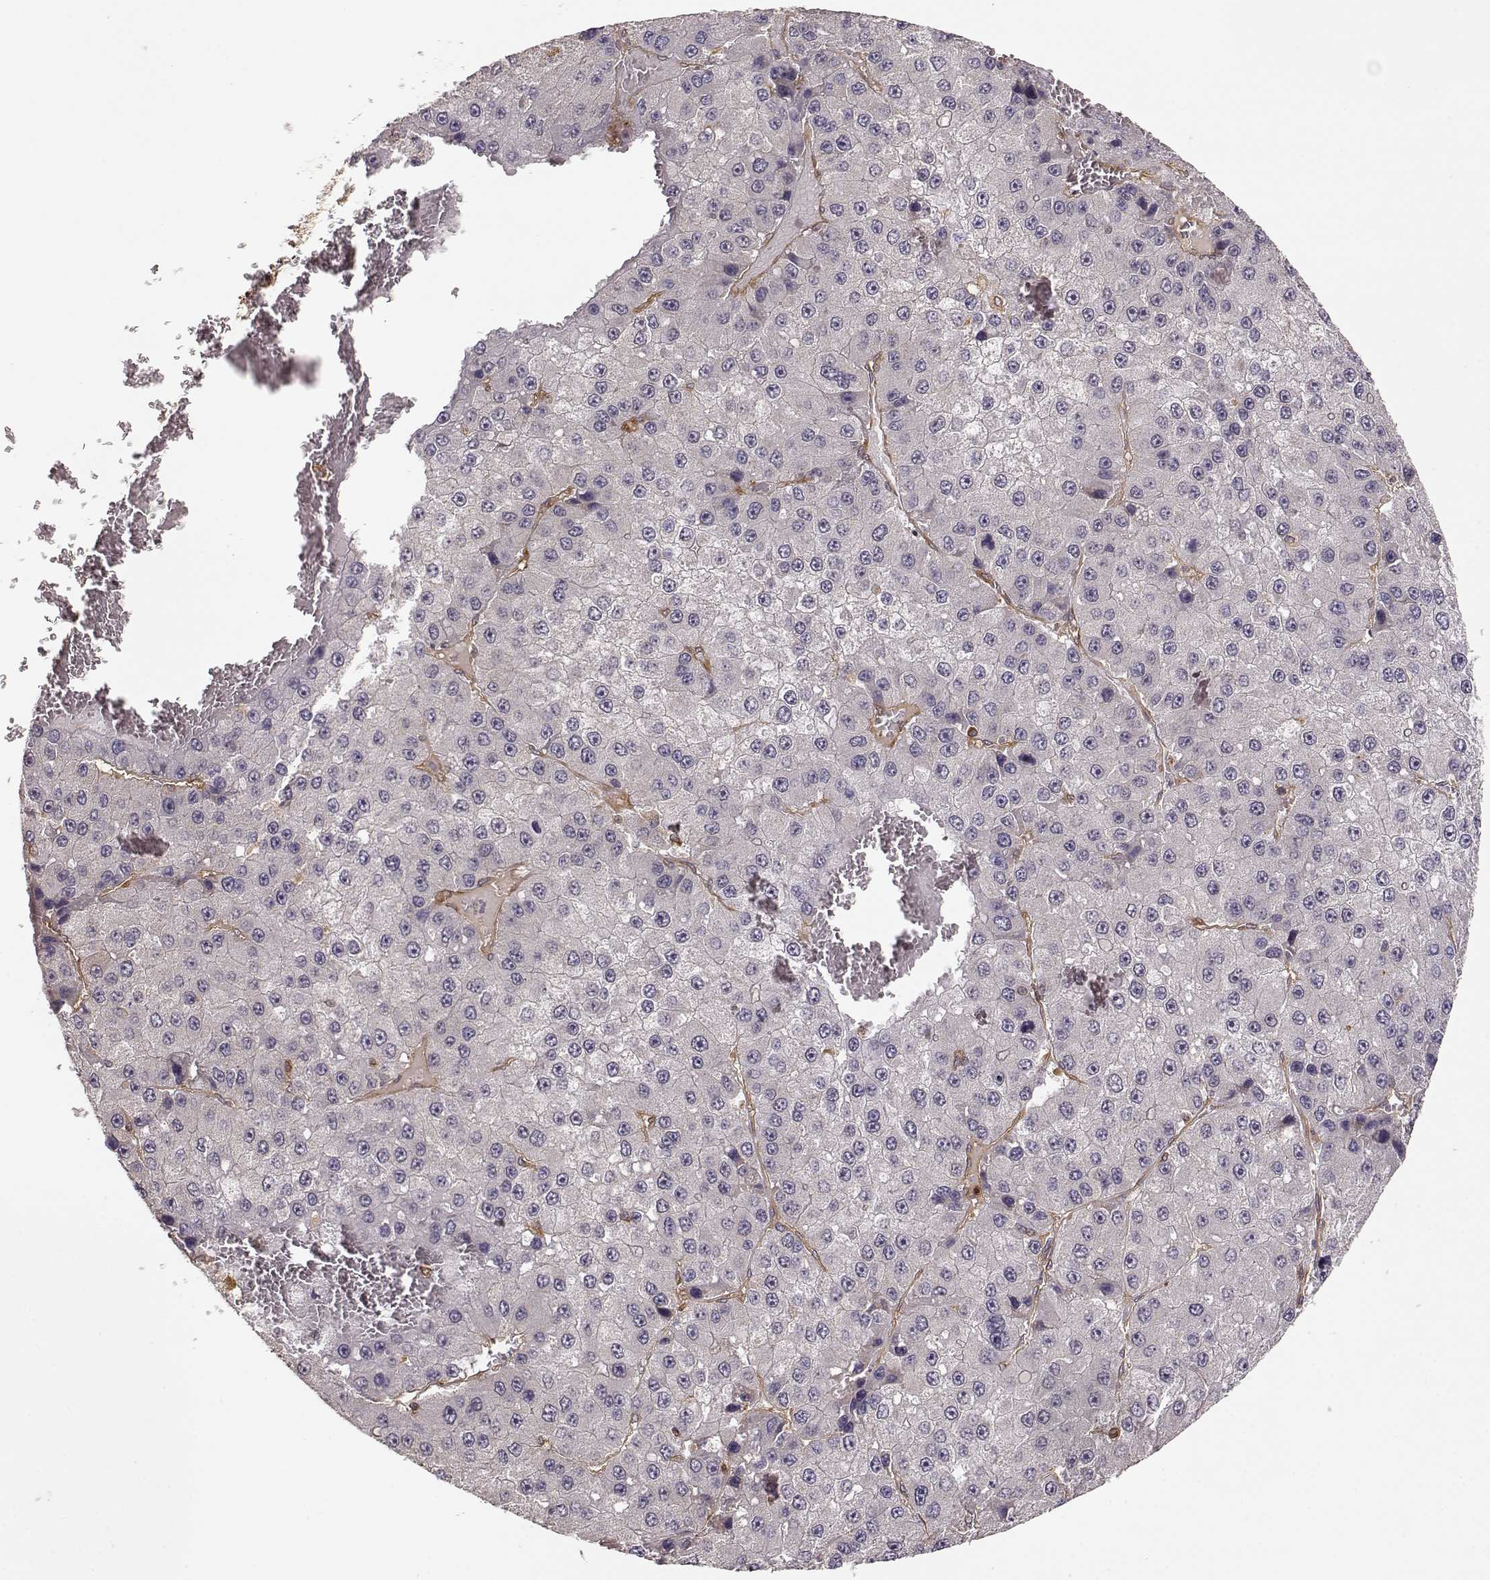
{"staining": {"intensity": "negative", "quantity": "none", "location": "none"}, "tissue": "liver cancer", "cell_type": "Tumor cells", "image_type": "cancer", "snomed": [{"axis": "morphology", "description": "Carcinoma, Hepatocellular, NOS"}, {"axis": "topography", "description": "Liver"}], "caption": "Tumor cells are negative for brown protein staining in liver cancer. (DAB IHC, high magnification).", "gene": "ARHGEF2", "patient": {"sex": "female", "age": 73}}